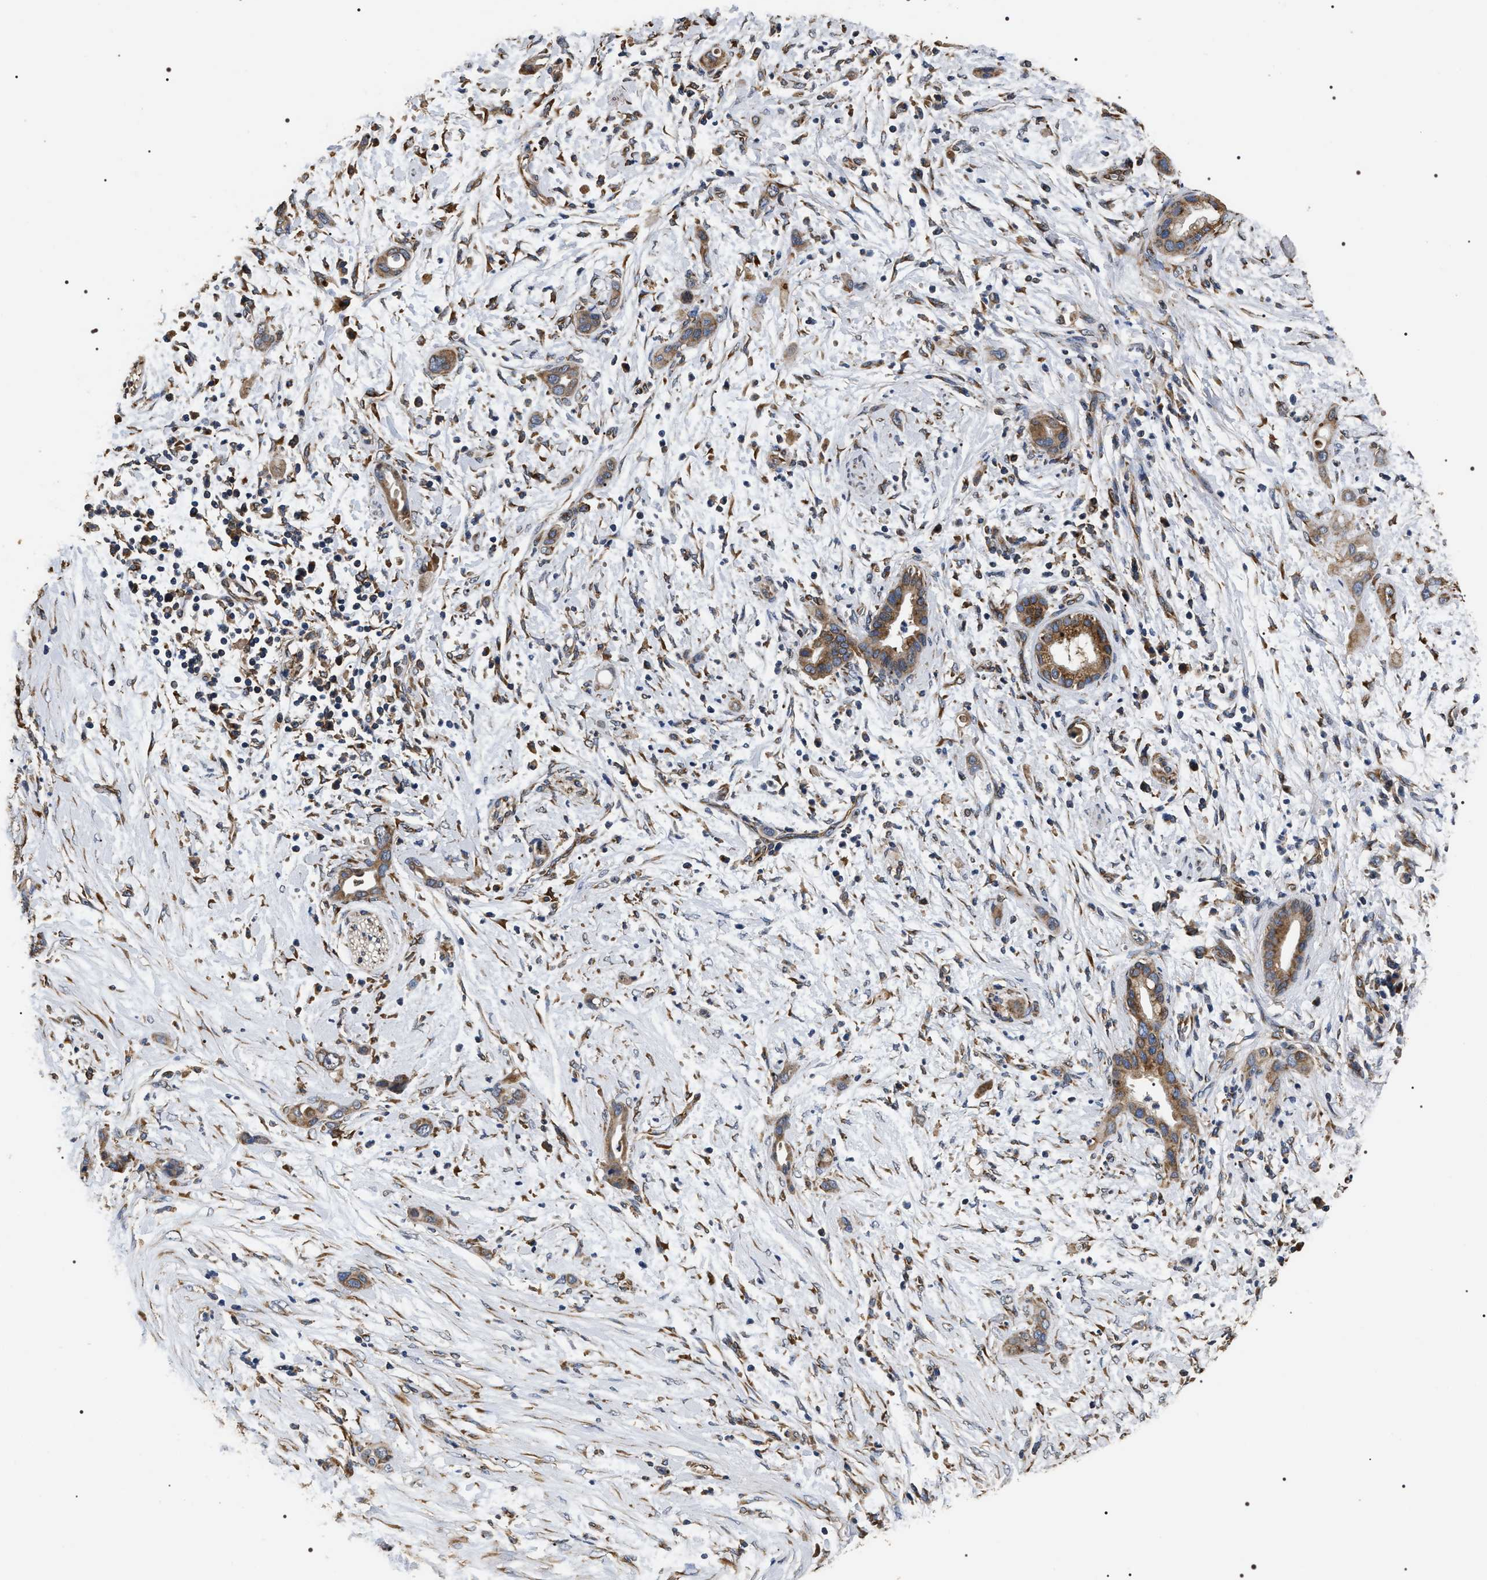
{"staining": {"intensity": "moderate", "quantity": ">75%", "location": "cytoplasmic/membranous"}, "tissue": "pancreatic cancer", "cell_type": "Tumor cells", "image_type": "cancer", "snomed": [{"axis": "morphology", "description": "Adenocarcinoma, NOS"}, {"axis": "topography", "description": "Pancreas"}], "caption": "High-magnification brightfield microscopy of pancreatic cancer (adenocarcinoma) stained with DAB (3,3'-diaminobenzidine) (brown) and counterstained with hematoxylin (blue). tumor cells exhibit moderate cytoplasmic/membranous staining is appreciated in about>75% of cells. (IHC, brightfield microscopy, high magnification).", "gene": "KTN1", "patient": {"sex": "male", "age": 59}}